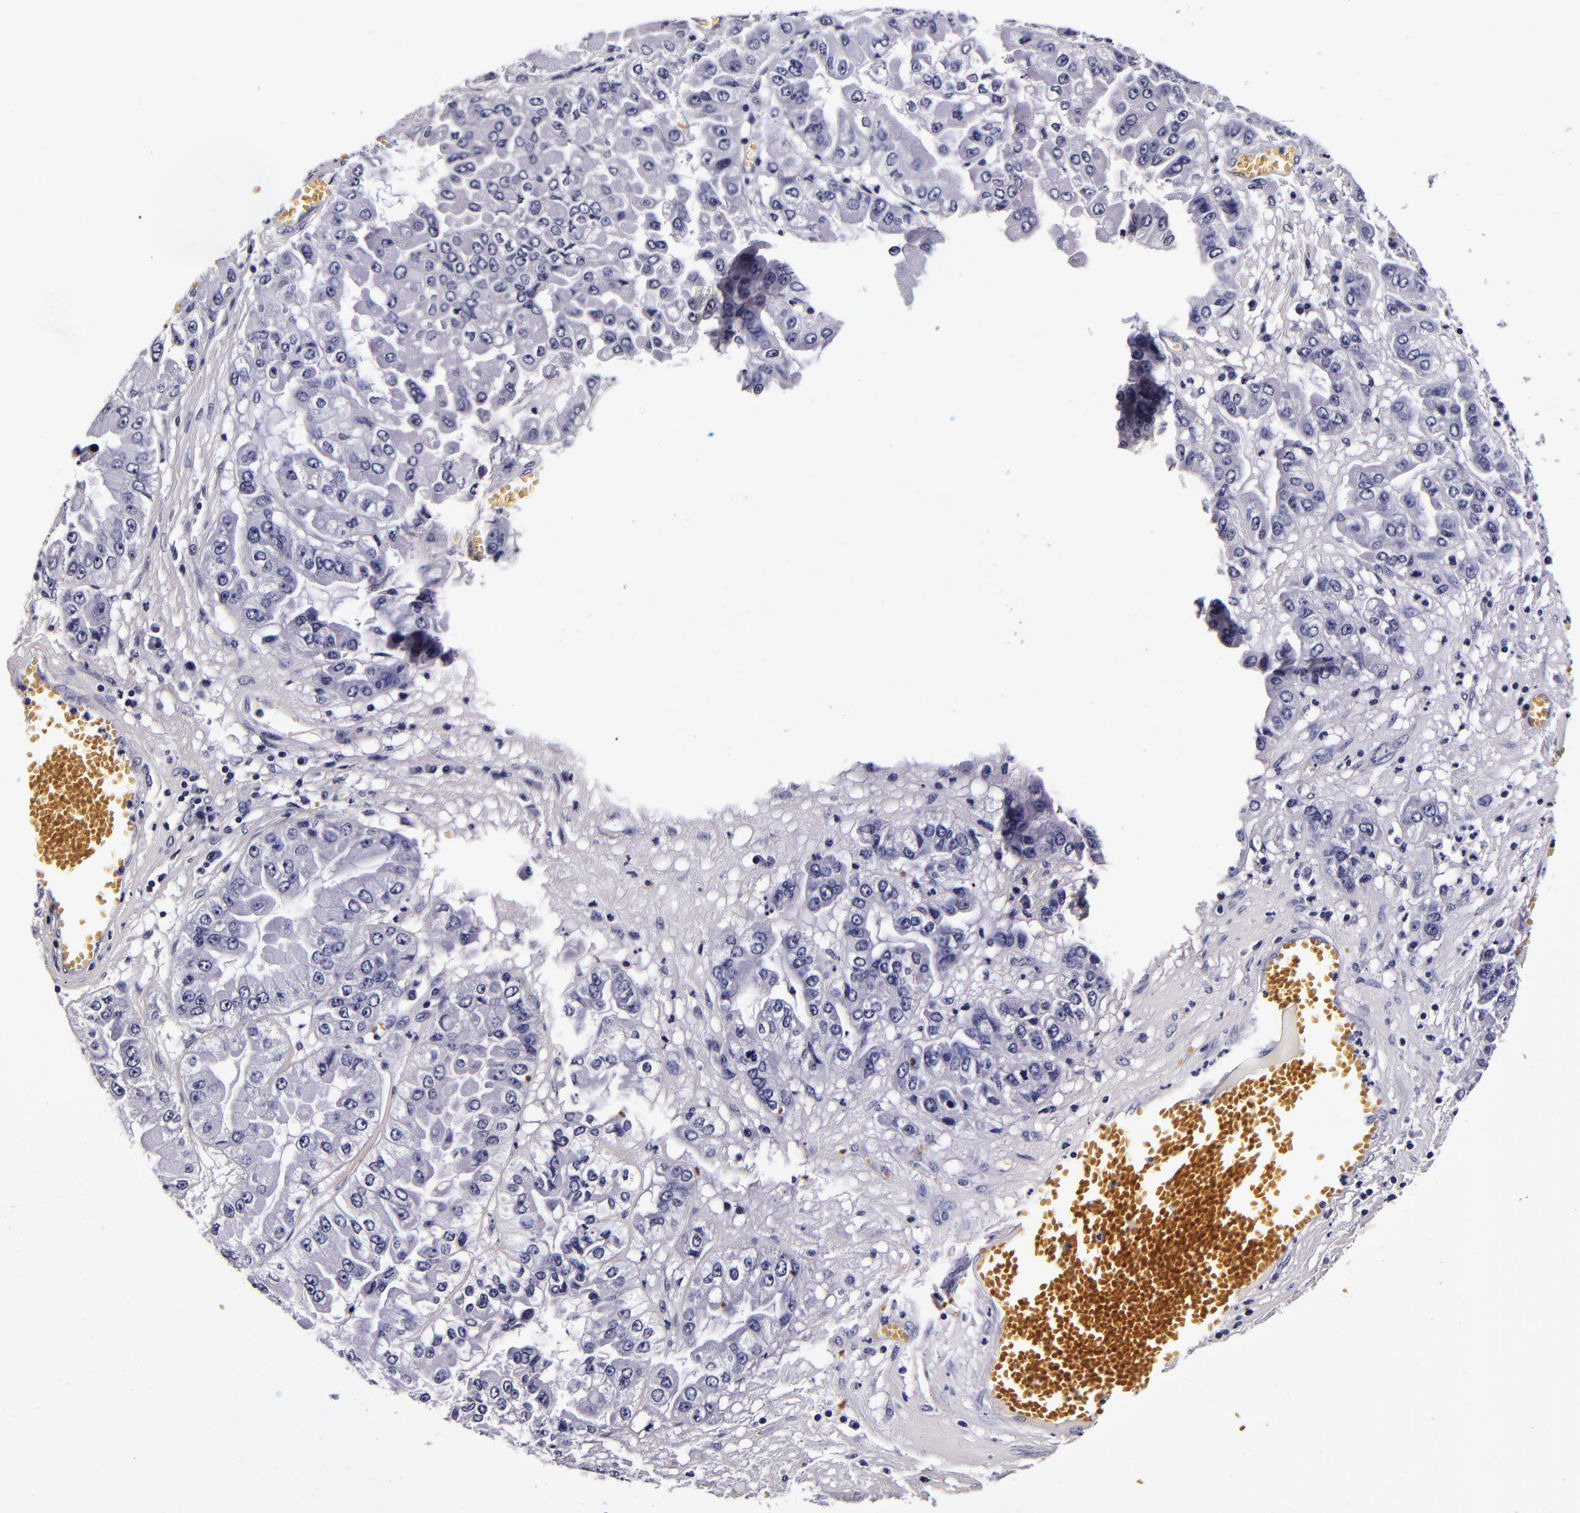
{"staining": {"intensity": "negative", "quantity": "none", "location": "none"}, "tissue": "liver cancer", "cell_type": "Tumor cells", "image_type": "cancer", "snomed": [{"axis": "morphology", "description": "Cholangiocarcinoma"}, {"axis": "topography", "description": "Liver"}], "caption": "The image reveals no significant positivity in tumor cells of cholangiocarcinoma (liver). Nuclei are stained in blue.", "gene": "FBN1", "patient": {"sex": "female", "age": 79}}